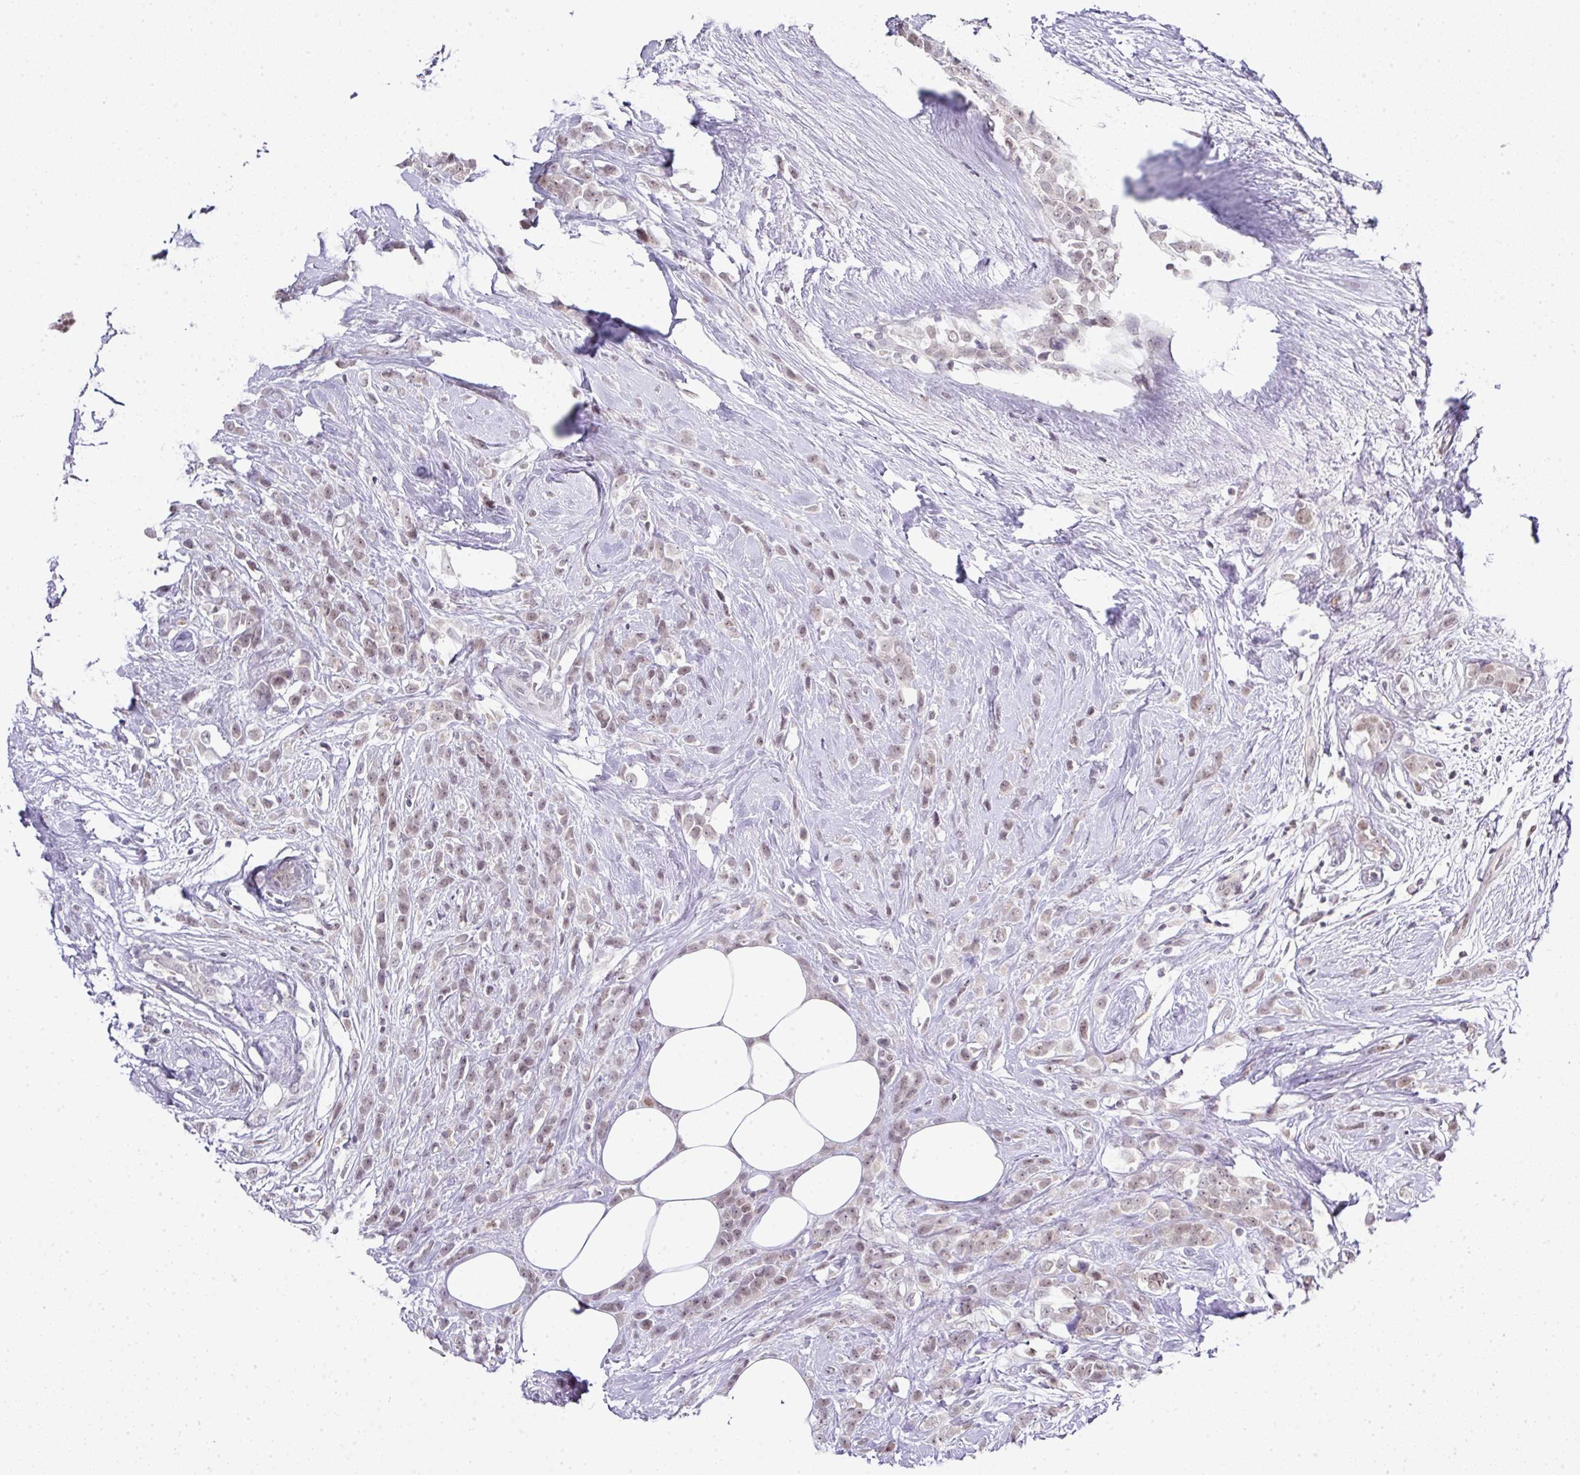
{"staining": {"intensity": "weak", "quantity": "<25%", "location": "nuclear"}, "tissue": "breast cancer", "cell_type": "Tumor cells", "image_type": "cancer", "snomed": [{"axis": "morphology", "description": "Duct carcinoma"}, {"axis": "topography", "description": "Breast"}], "caption": "This is a image of immunohistochemistry (IHC) staining of breast intraductal carcinoma, which shows no staining in tumor cells.", "gene": "FAM32A", "patient": {"sex": "female", "age": 80}}